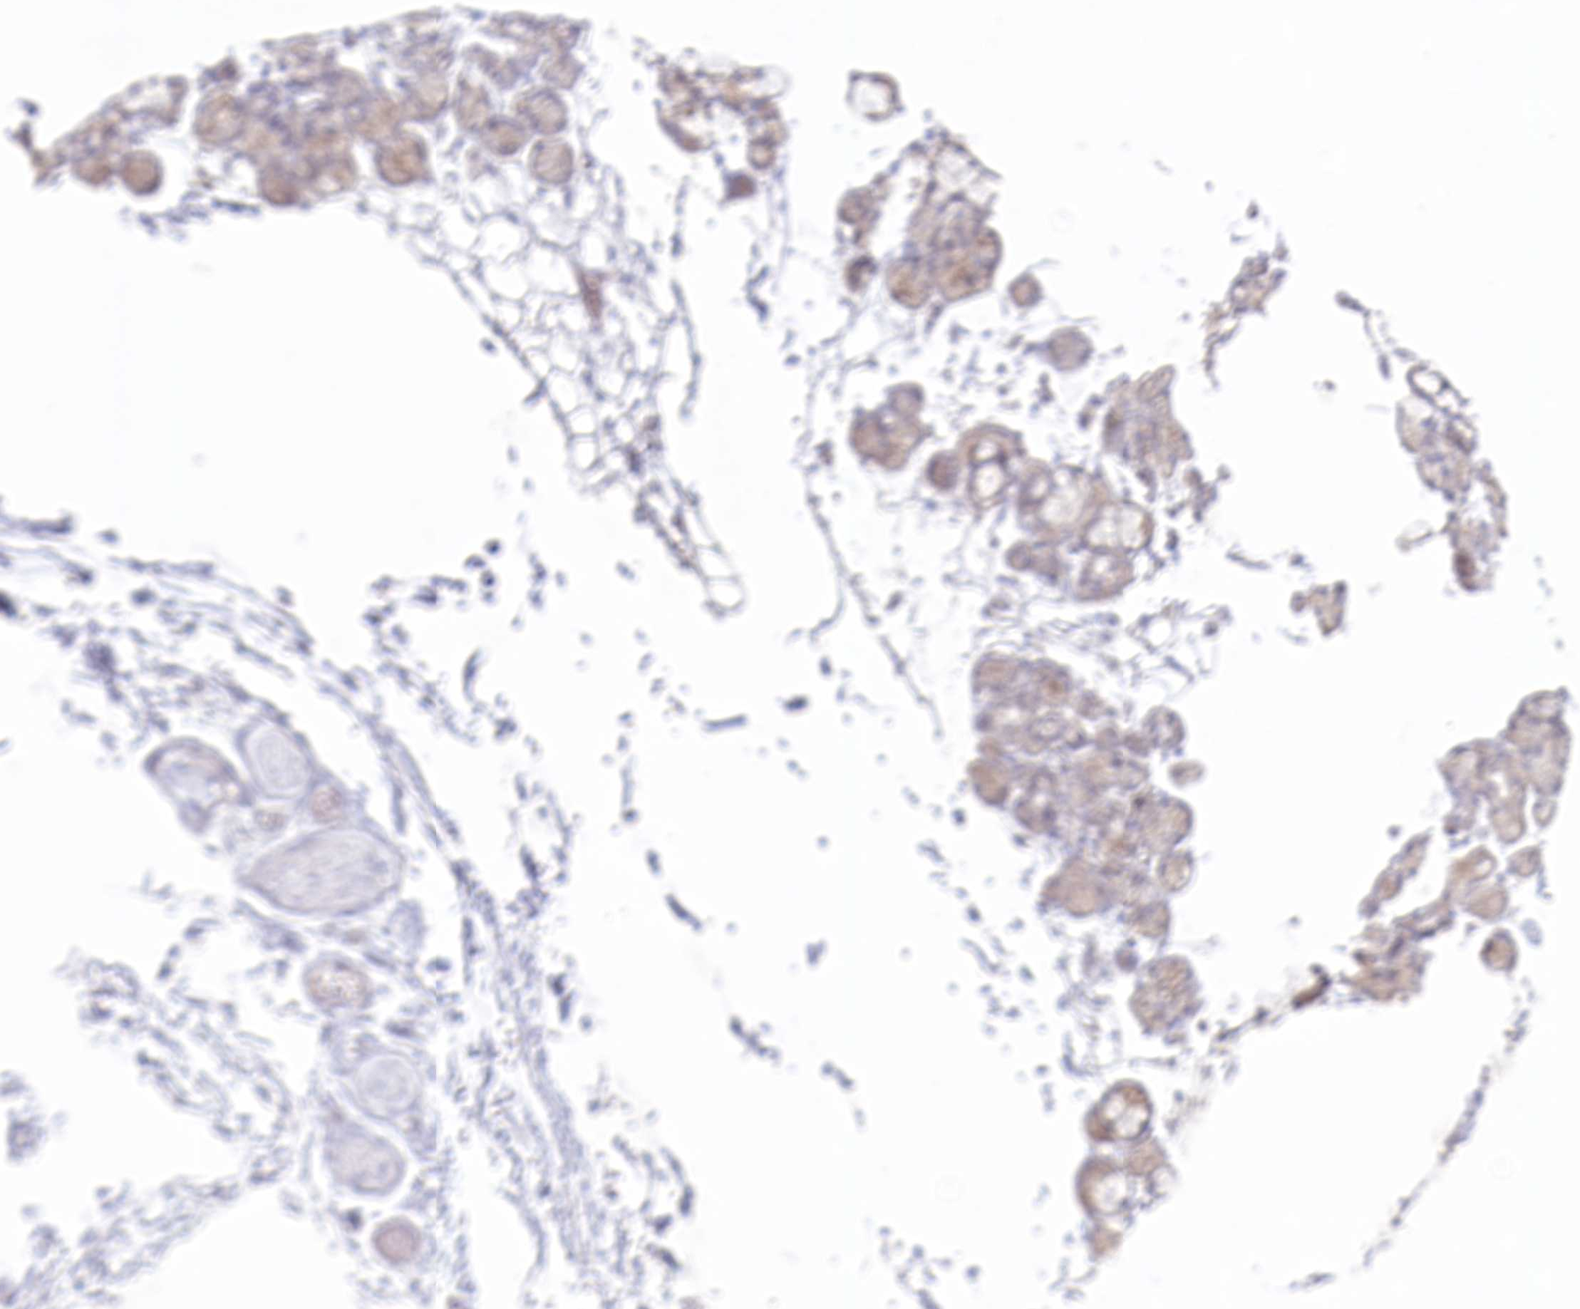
{"staining": {"intensity": "negative", "quantity": "none", "location": "none"}, "tissue": "salivary gland", "cell_type": "Glandular cells", "image_type": "normal", "snomed": [{"axis": "morphology", "description": "Normal tissue, NOS"}, {"axis": "topography", "description": "Salivary gland"}], "caption": "There is no significant positivity in glandular cells of salivary gland. (DAB (3,3'-diaminobenzidine) IHC with hematoxylin counter stain).", "gene": "SPINK13", "patient": {"sex": "male", "age": 63}}